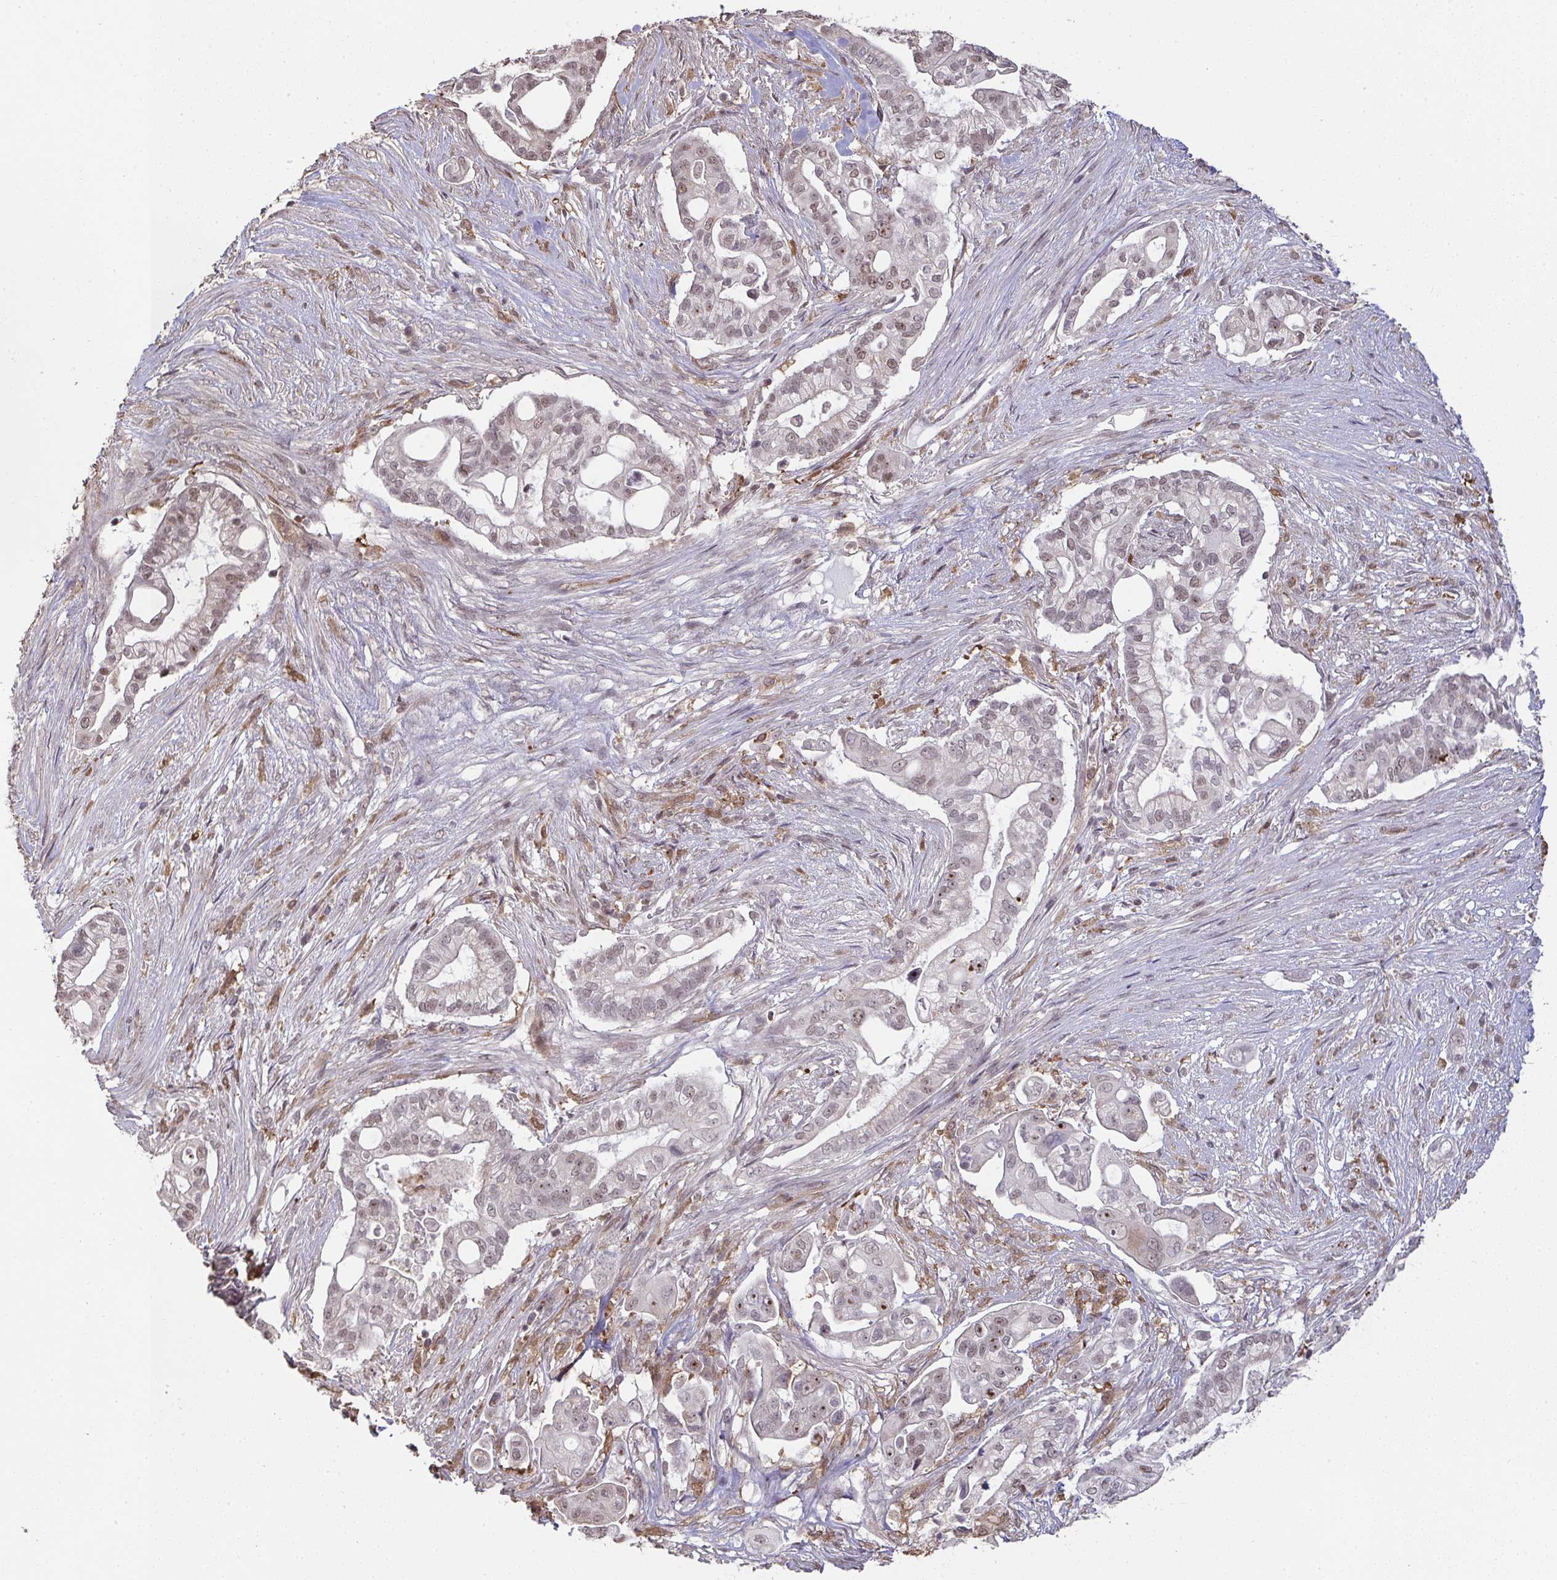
{"staining": {"intensity": "weak", "quantity": "<25%", "location": "nuclear"}, "tissue": "pancreatic cancer", "cell_type": "Tumor cells", "image_type": "cancer", "snomed": [{"axis": "morphology", "description": "Adenocarcinoma, NOS"}, {"axis": "topography", "description": "Pancreas"}], "caption": "Pancreatic adenocarcinoma was stained to show a protein in brown. There is no significant positivity in tumor cells.", "gene": "SAP30", "patient": {"sex": "female", "age": 69}}